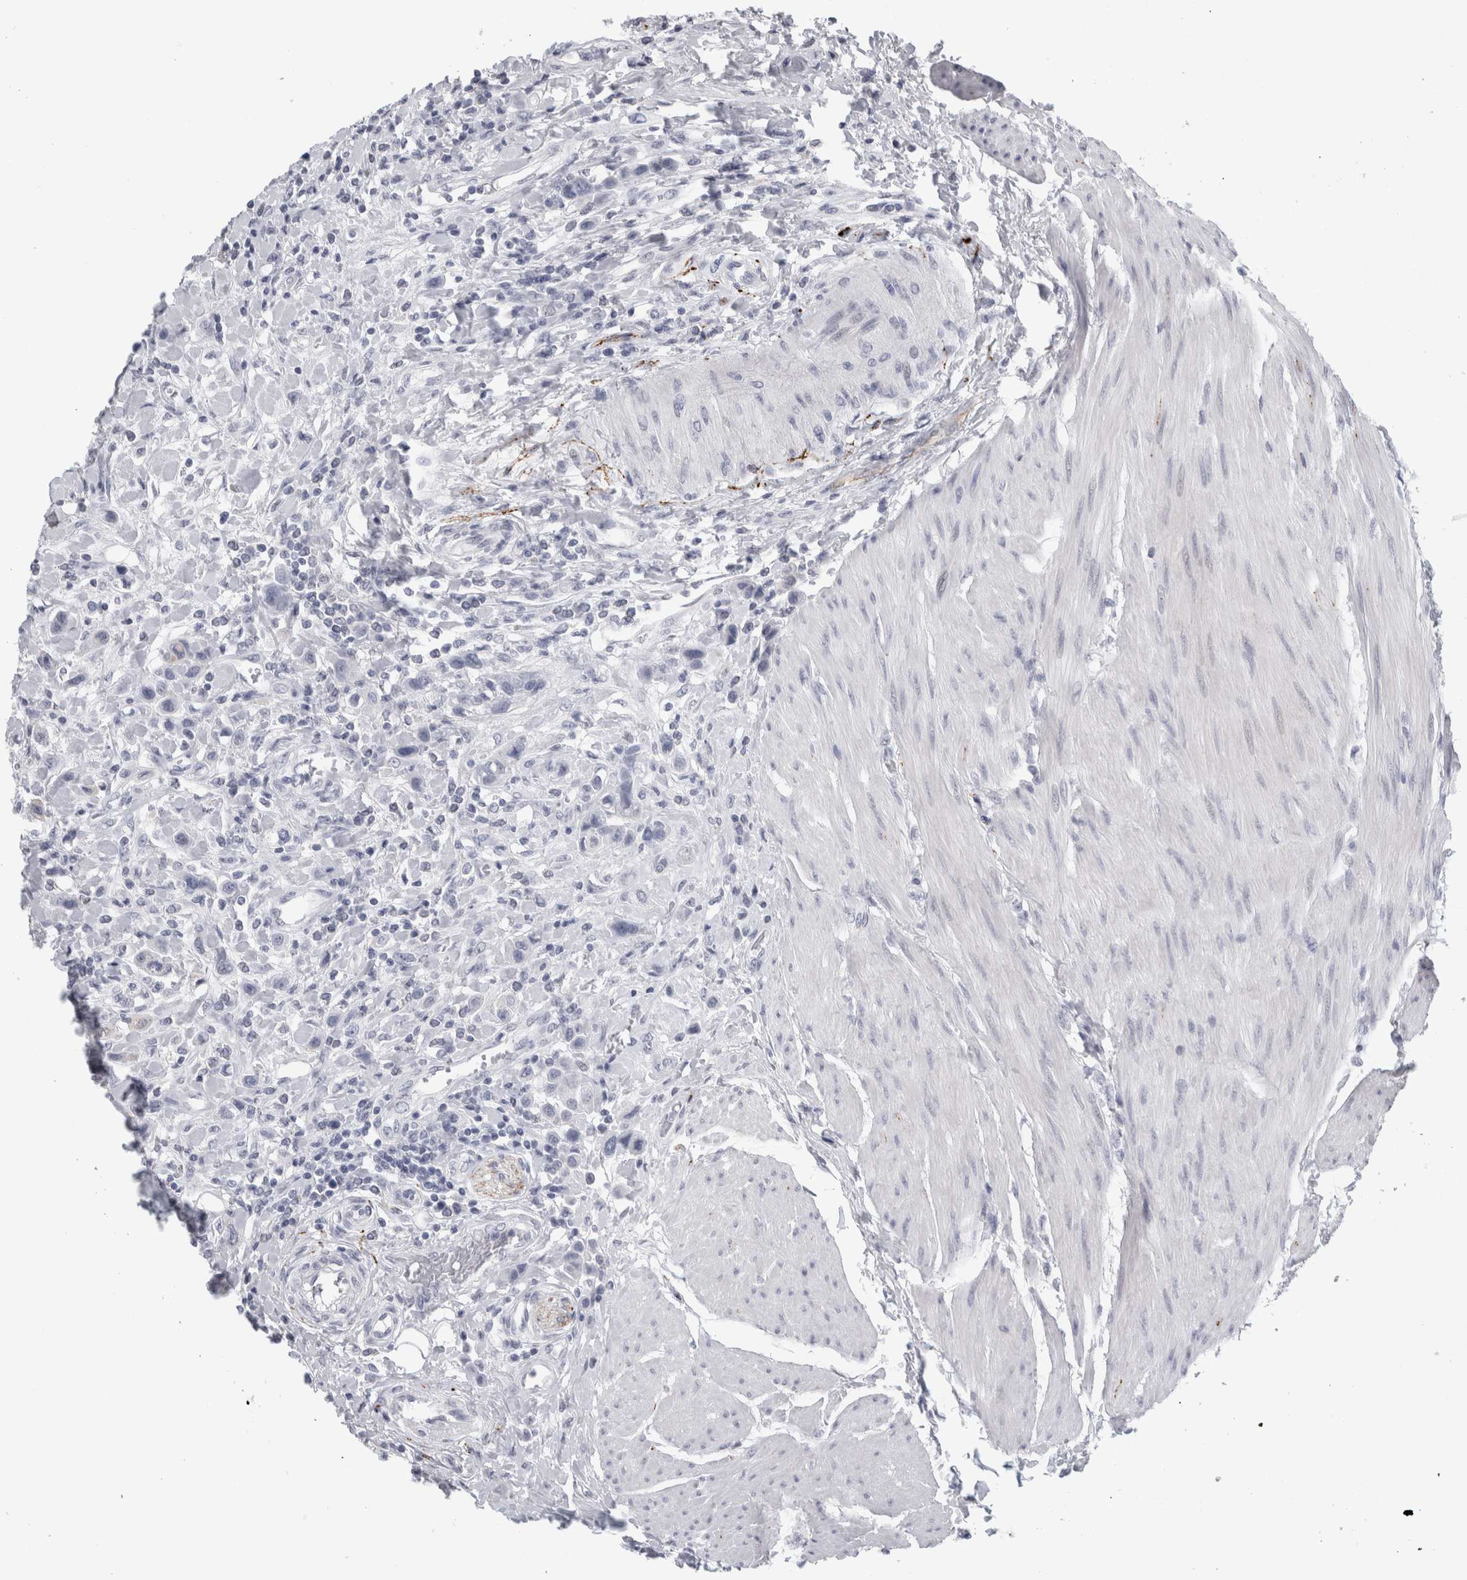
{"staining": {"intensity": "negative", "quantity": "none", "location": "none"}, "tissue": "urothelial cancer", "cell_type": "Tumor cells", "image_type": "cancer", "snomed": [{"axis": "morphology", "description": "Urothelial carcinoma, High grade"}, {"axis": "topography", "description": "Urinary bladder"}], "caption": "IHC image of neoplastic tissue: human urothelial cancer stained with DAB (3,3'-diaminobenzidine) demonstrates no significant protein staining in tumor cells. (Brightfield microscopy of DAB (3,3'-diaminobenzidine) IHC at high magnification).", "gene": "CPE", "patient": {"sex": "male", "age": 50}}